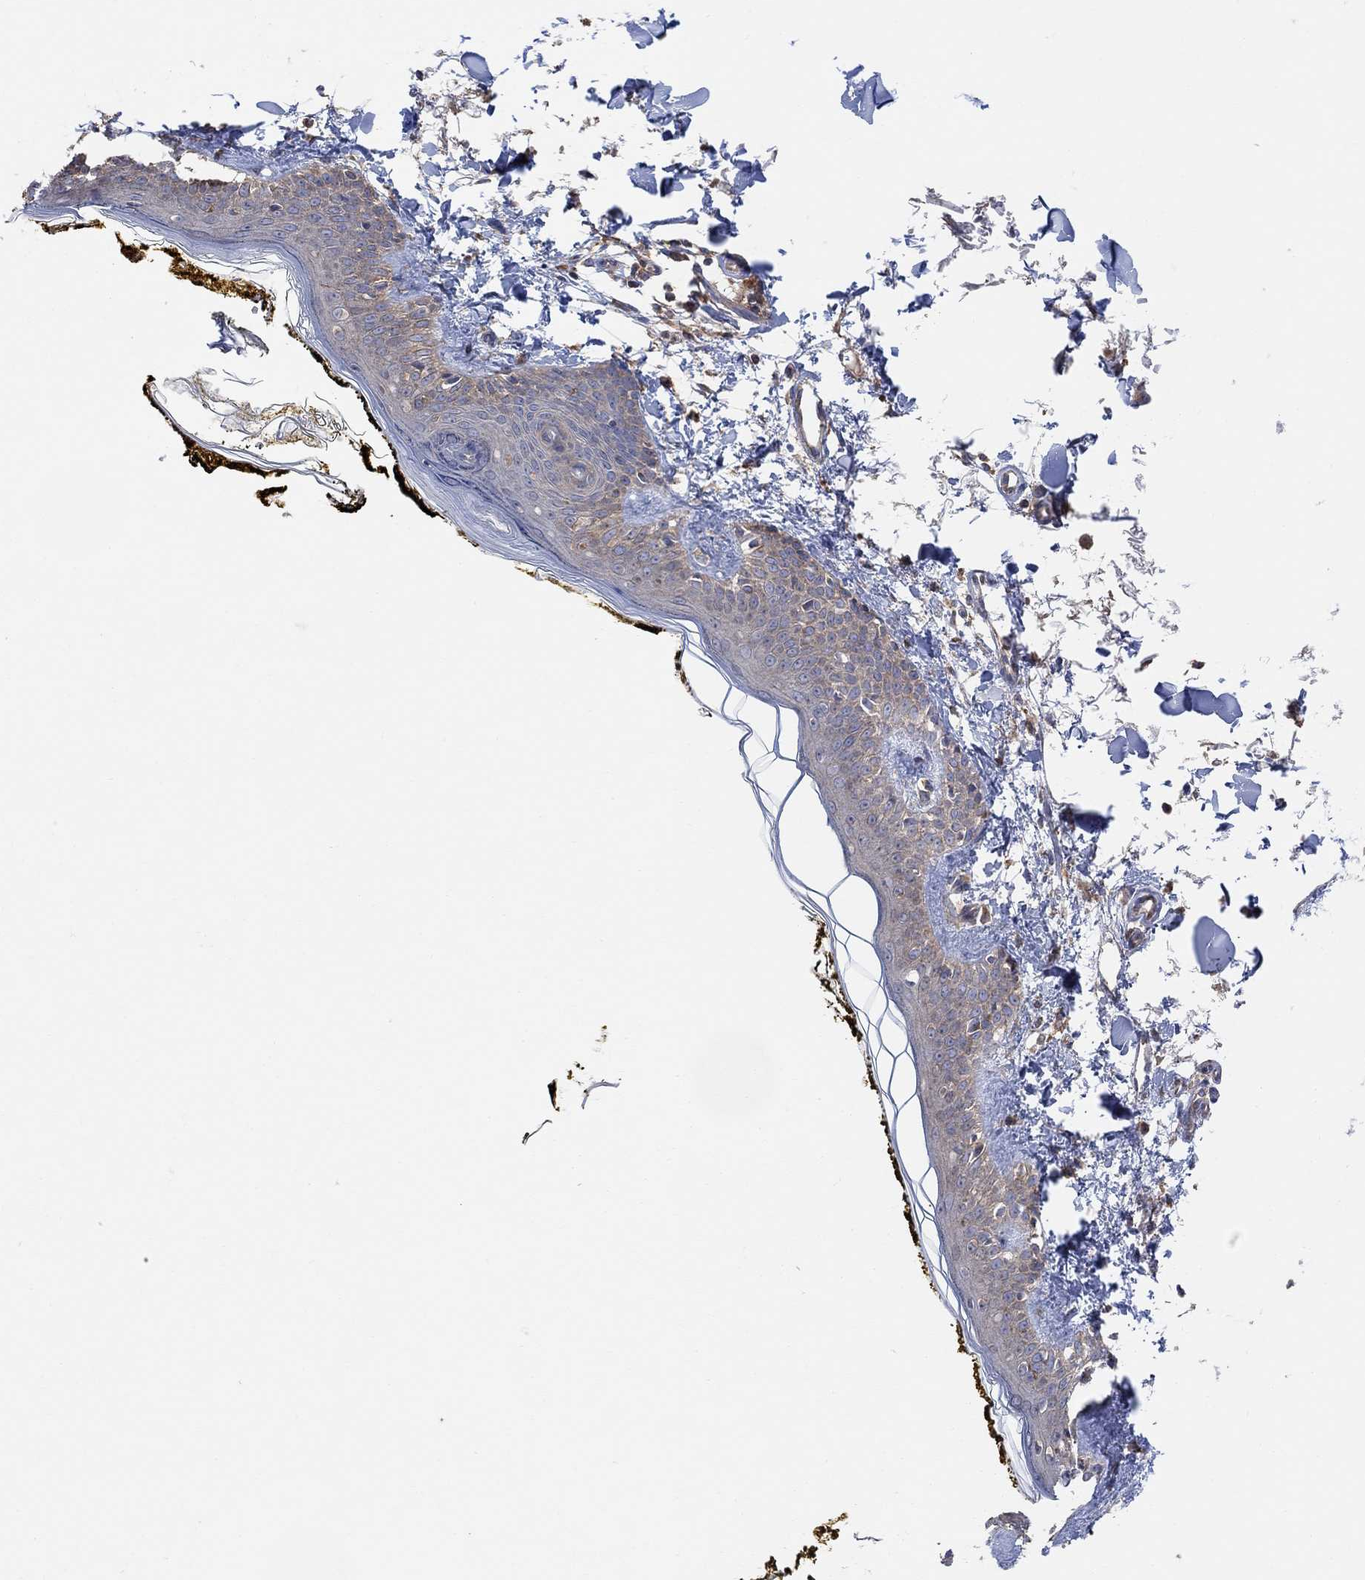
{"staining": {"intensity": "negative", "quantity": "none", "location": "none"}, "tissue": "skin", "cell_type": "Fibroblasts", "image_type": "normal", "snomed": [{"axis": "morphology", "description": "Normal tissue, NOS"}, {"axis": "topography", "description": "Skin"}], "caption": "Benign skin was stained to show a protein in brown. There is no significant staining in fibroblasts. The staining is performed using DAB brown chromogen with nuclei counter-stained in using hematoxylin.", "gene": "BLOC1S3", "patient": {"sex": "male", "age": 76}}